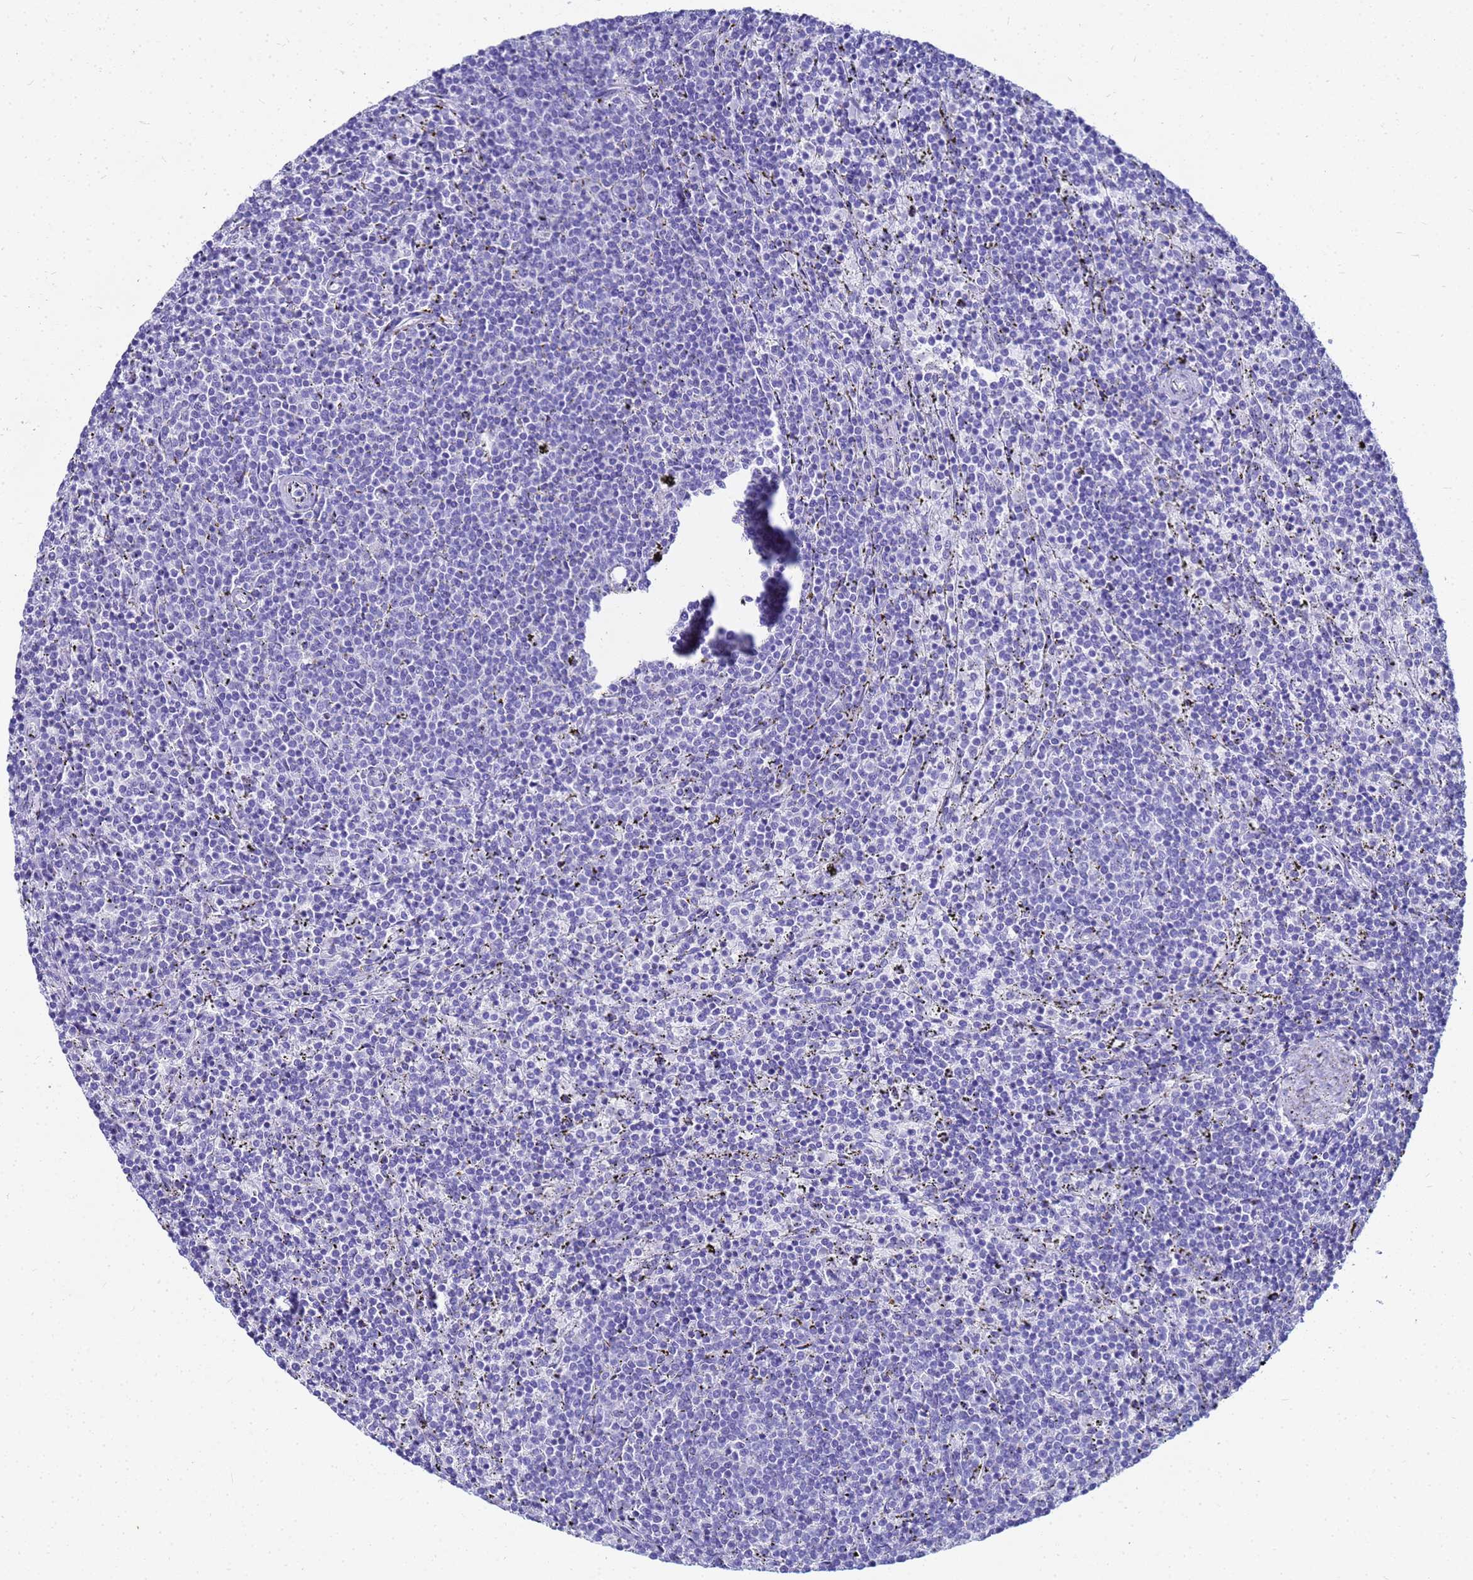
{"staining": {"intensity": "negative", "quantity": "none", "location": "none"}, "tissue": "lymphoma", "cell_type": "Tumor cells", "image_type": "cancer", "snomed": [{"axis": "morphology", "description": "Malignant lymphoma, non-Hodgkin's type, Low grade"}, {"axis": "topography", "description": "Spleen"}], "caption": "This is an immunohistochemistry (IHC) photomicrograph of human lymphoma. There is no staining in tumor cells.", "gene": "CKB", "patient": {"sex": "female", "age": 50}}